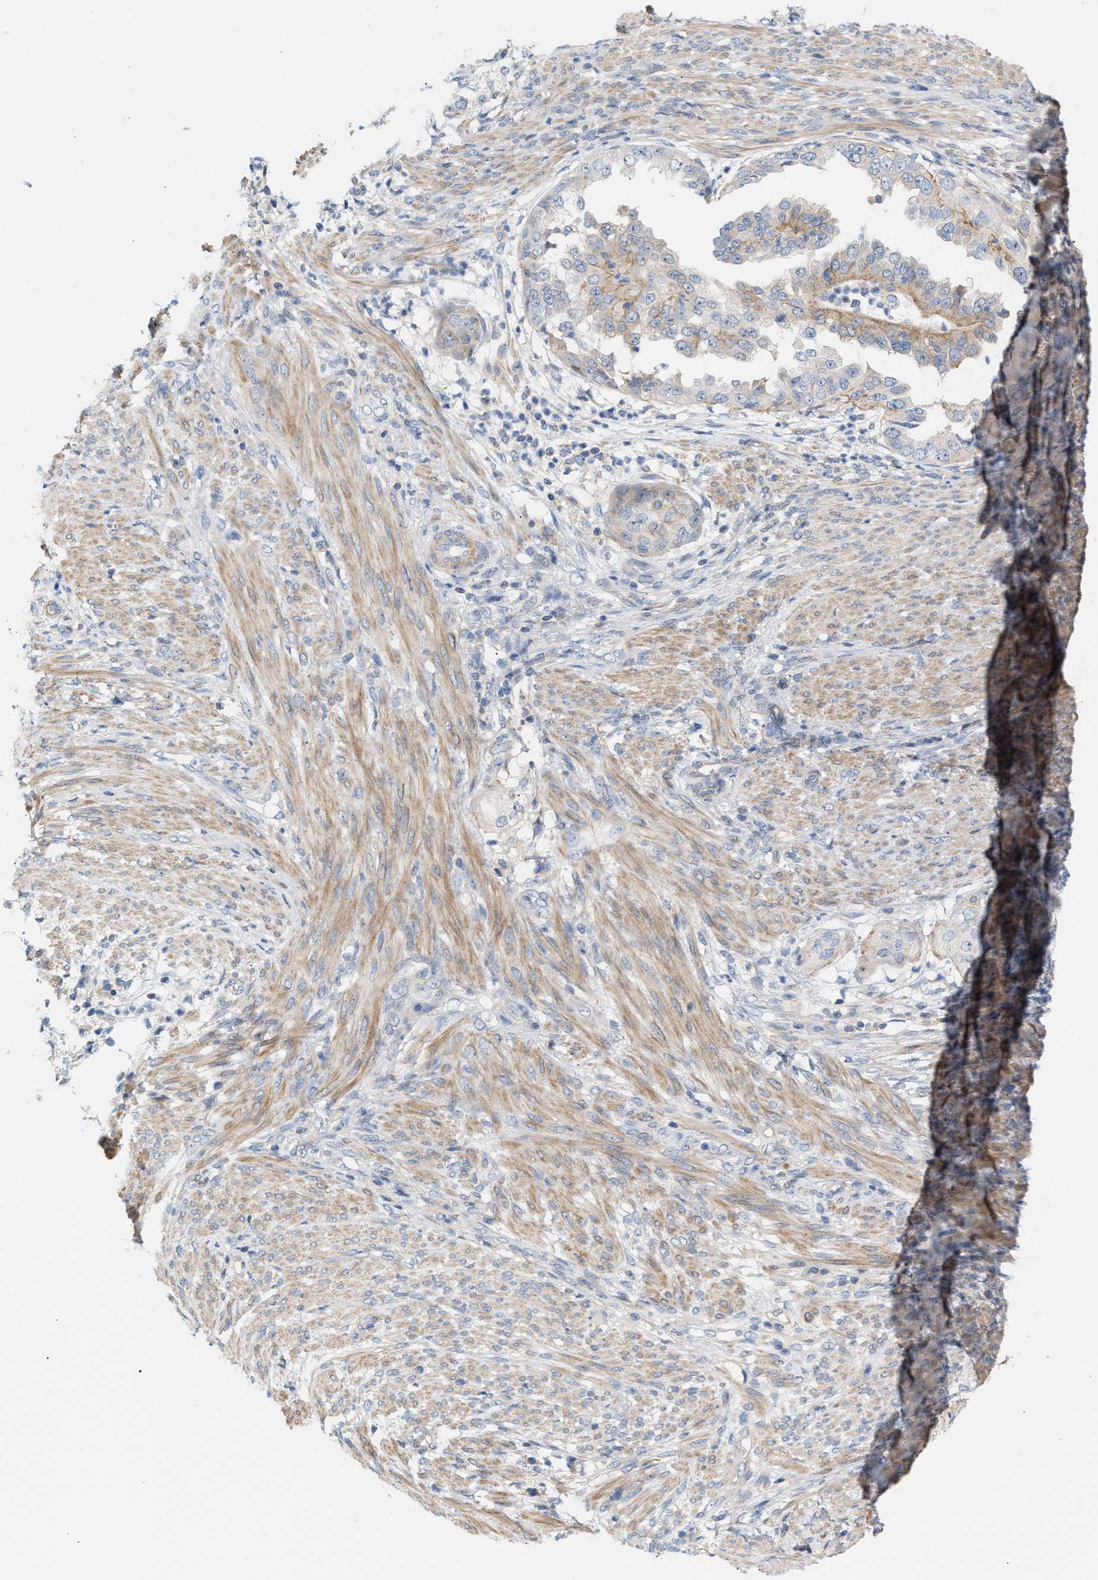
{"staining": {"intensity": "weak", "quantity": "25%-75%", "location": "cytoplasmic/membranous"}, "tissue": "endometrial cancer", "cell_type": "Tumor cells", "image_type": "cancer", "snomed": [{"axis": "morphology", "description": "Adenocarcinoma, NOS"}, {"axis": "topography", "description": "Endometrium"}], "caption": "A micrograph showing weak cytoplasmic/membranous staining in approximately 25%-75% of tumor cells in endometrial cancer (adenocarcinoma), as visualized by brown immunohistochemical staining.", "gene": "LRCH1", "patient": {"sex": "female", "age": 85}}